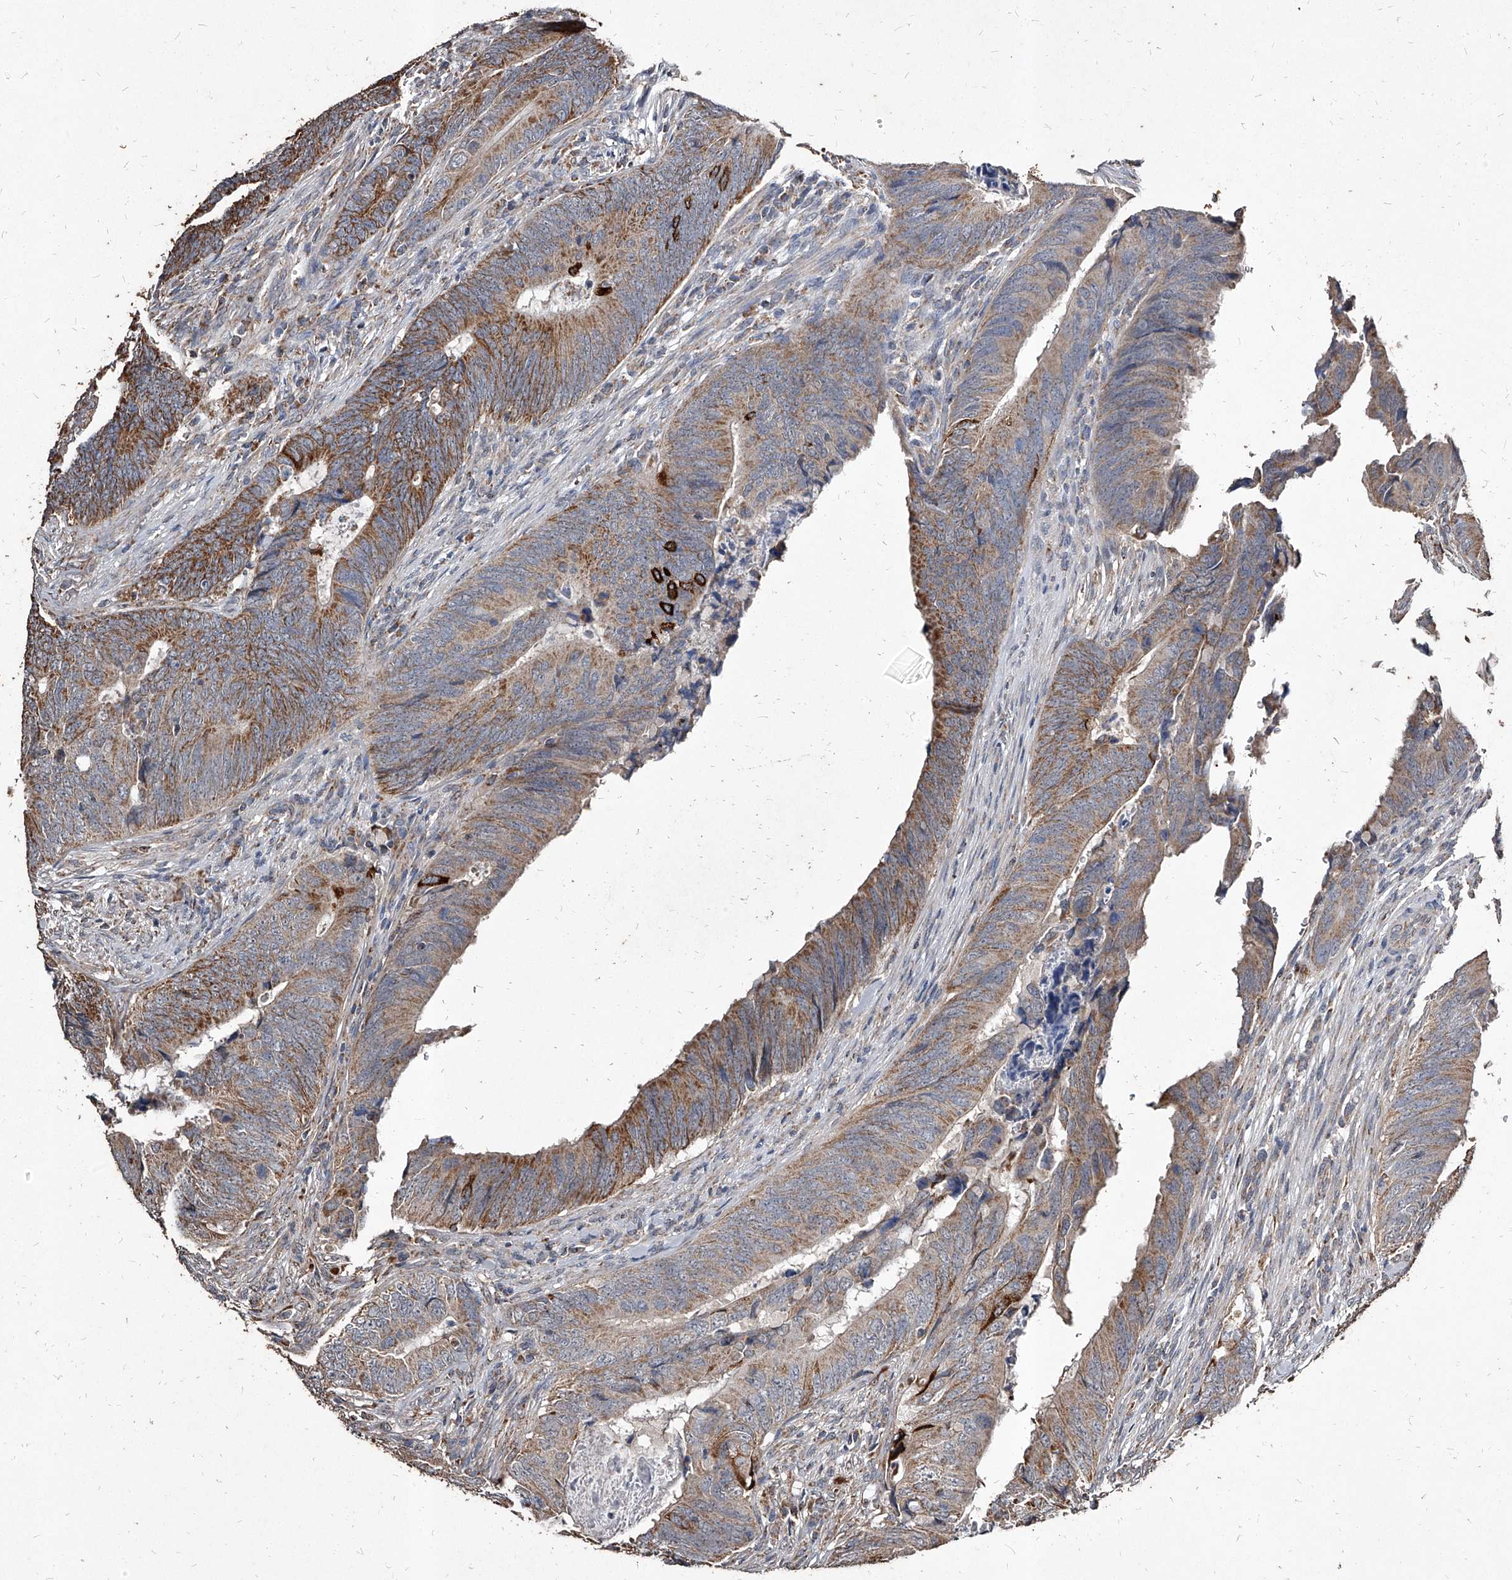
{"staining": {"intensity": "moderate", "quantity": ">75%", "location": "cytoplasmic/membranous"}, "tissue": "colorectal cancer", "cell_type": "Tumor cells", "image_type": "cancer", "snomed": [{"axis": "morphology", "description": "Normal tissue, NOS"}, {"axis": "morphology", "description": "Adenocarcinoma, NOS"}, {"axis": "topography", "description": "Colon"}], "caption": "Colorectal cancer (adenocarcinoma) stained for a protein (brown) displays moderate cytoplasmic/membranous positive expression in approximately >75% of tumor cells.", "gene": "GPR183", "patient": {"sex": "male", "age": 56}}